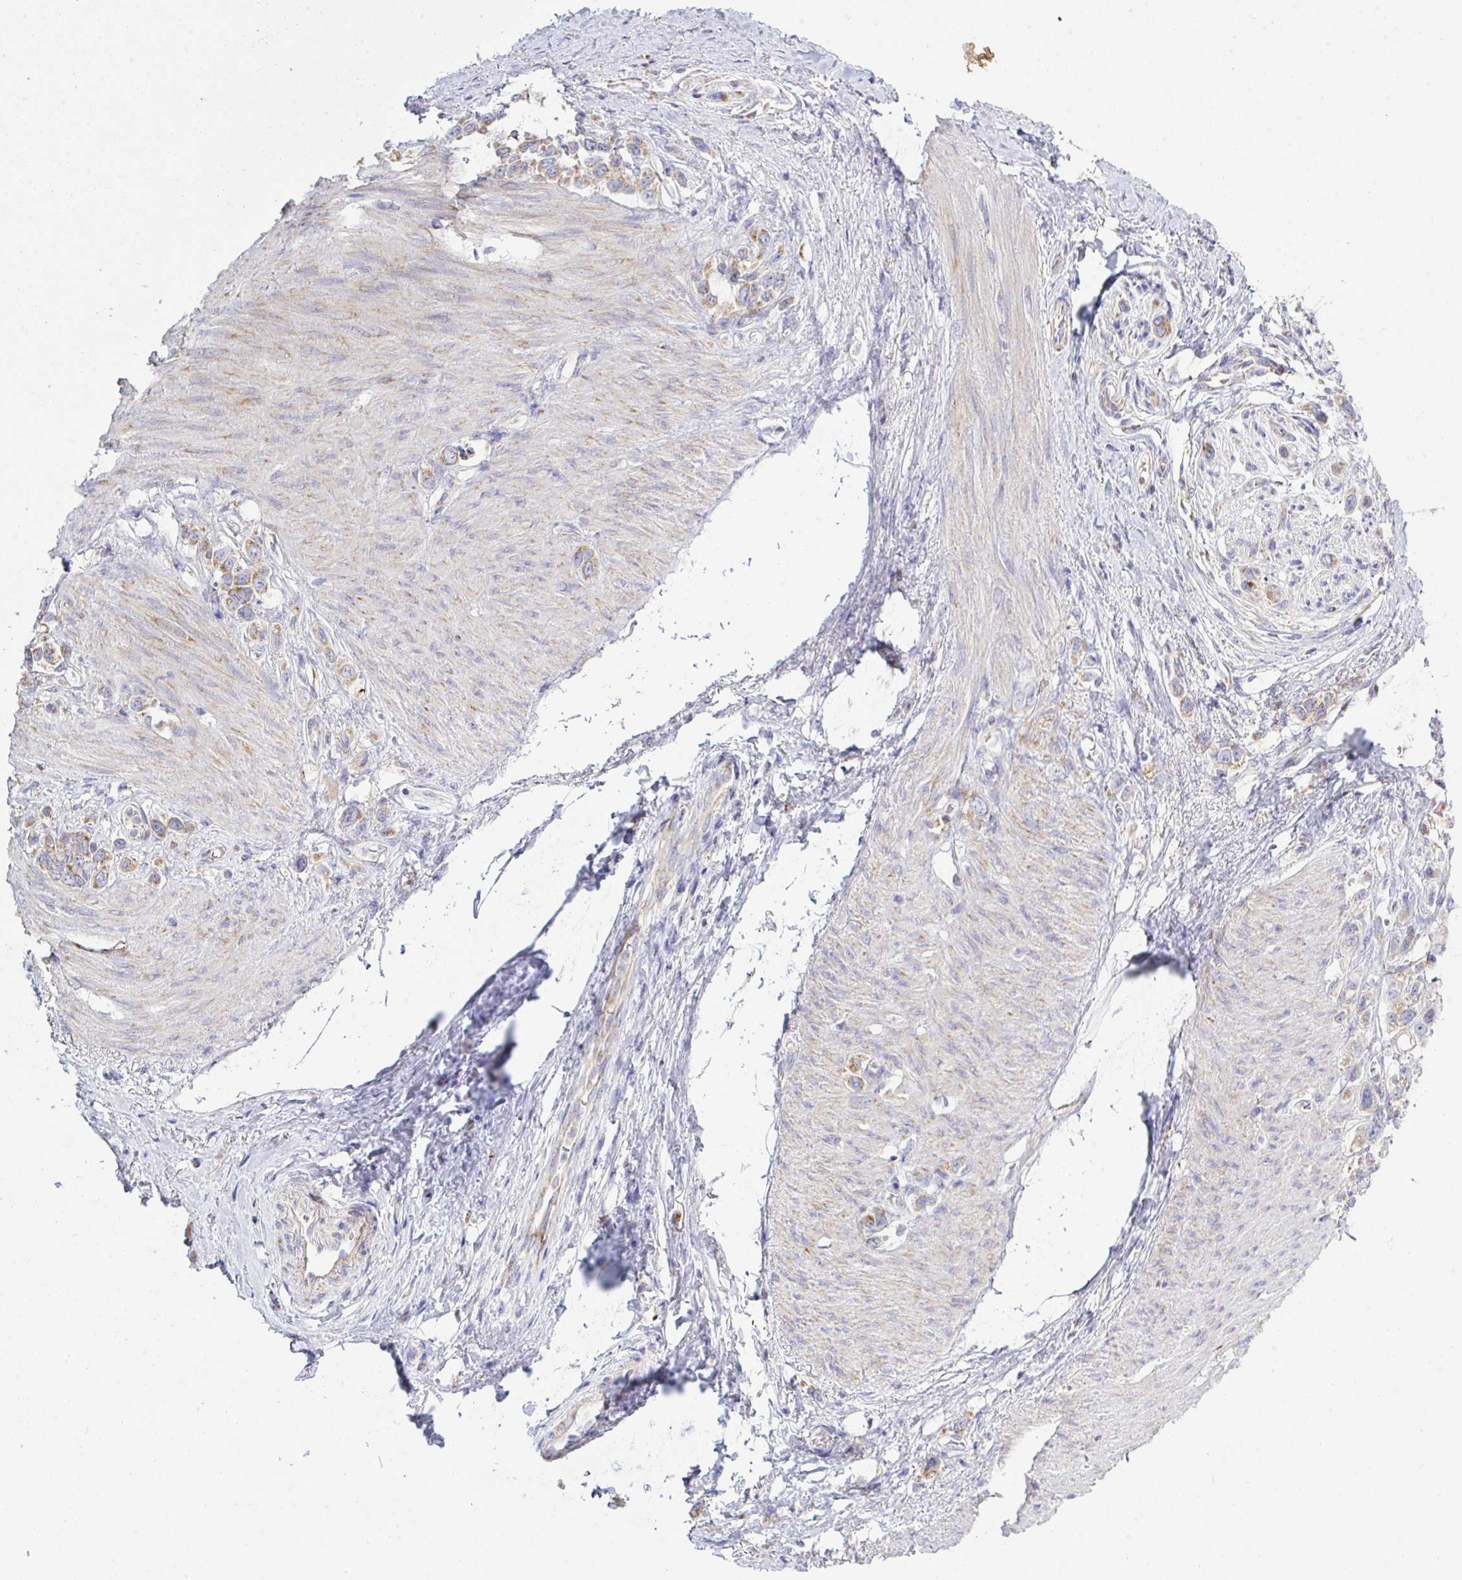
{"staining": {"intensity": "moderate", "quantity": "25%-75%", "location": "cytoplasmic/membranous"}, "tissue": "stomach cancer", "cell_type": "Tumor cells", "image_type": "cancer", "snomed": [{"axis": "morphology", "description": "Adenocarcinoma, NOS"}, {"axis": "topography", "description": "Stomach"}], "caption": "Immunohistochemical staining of stomach cancer (adenocarcinoma) displays medium levels of moderate cytoplasmic/membranous expression in about 25%-75% of tumor cells.", "gene": "NDUFA7", "patient": {"sex": "female", "age": 65}}